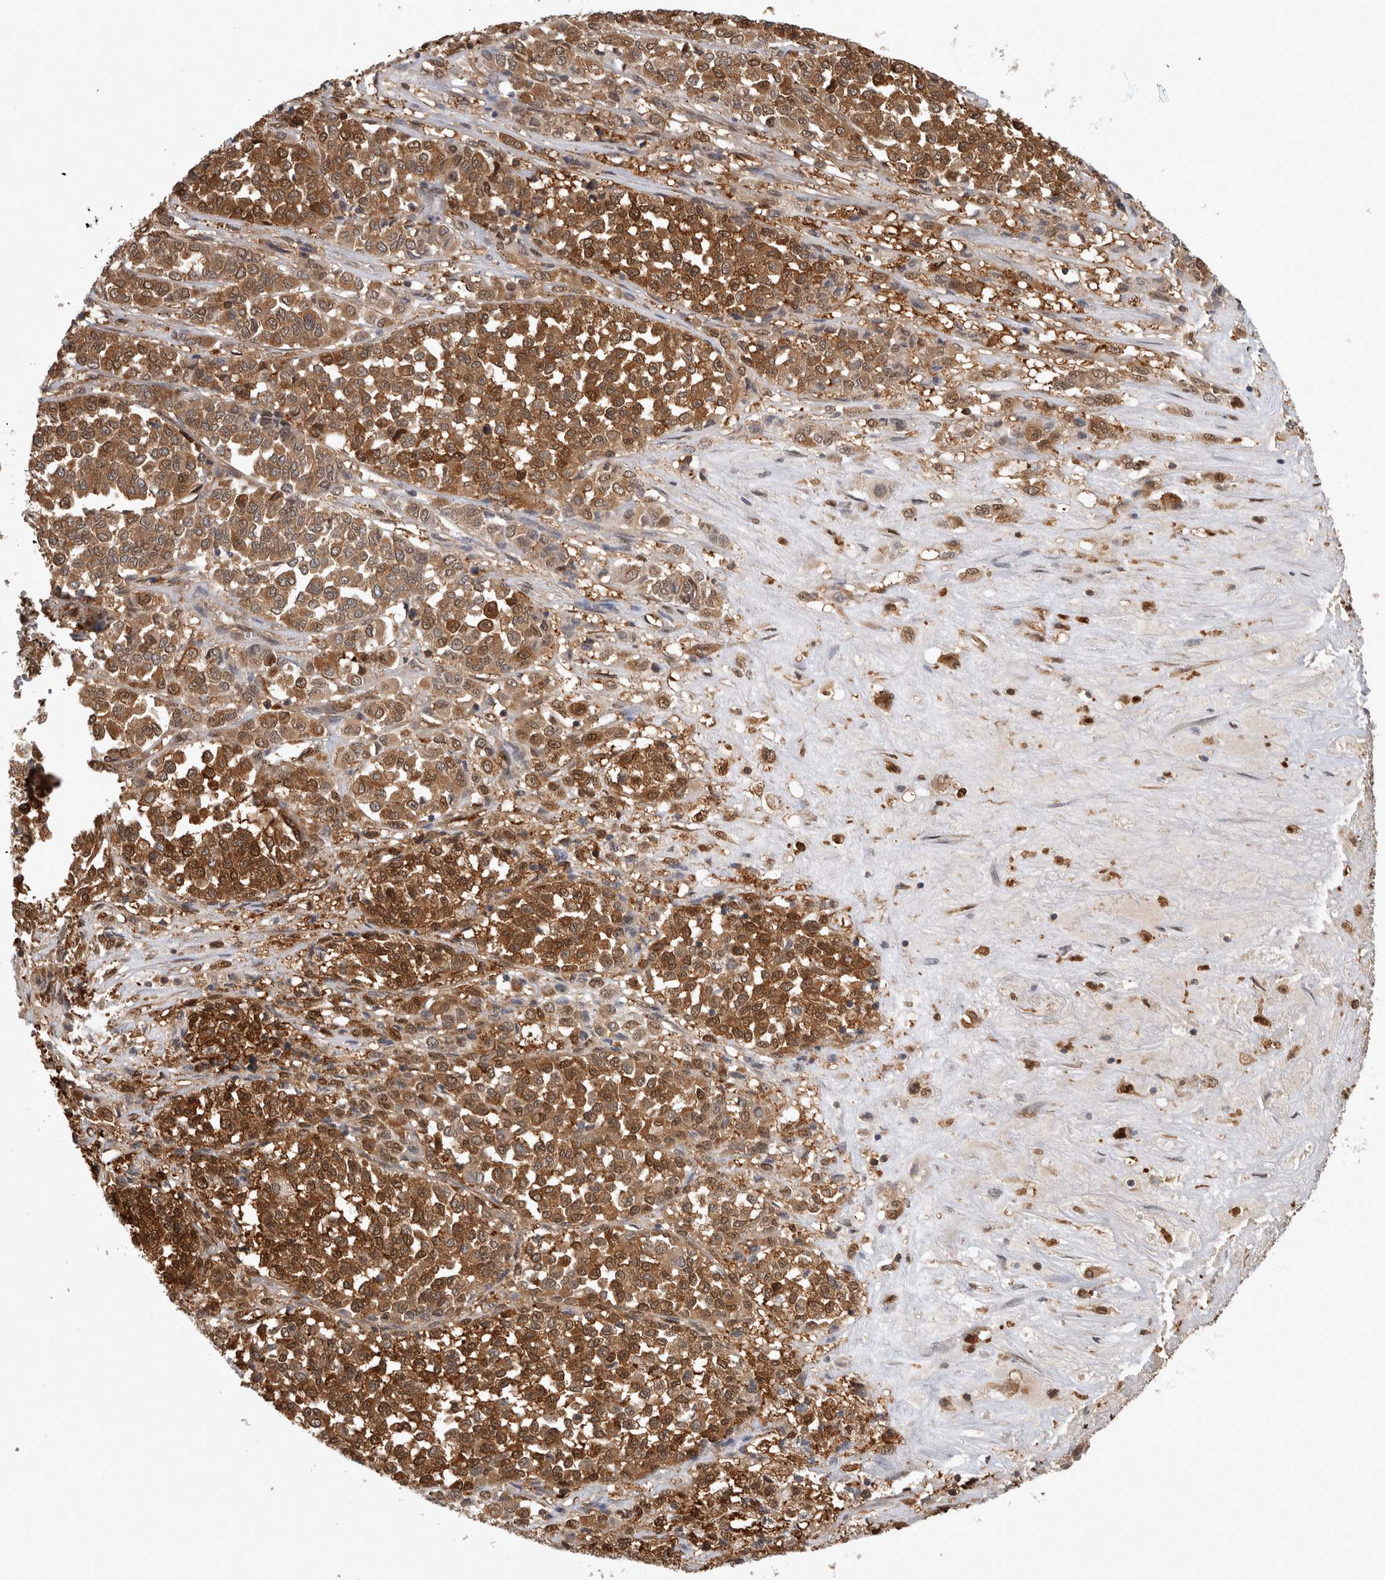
{"staining": {"intensity": "moderate", "quantity": ">75%", "location": "cytoplasmic/membranous,nuclear"}, "tissue": "melanoma", "cell_type": "Tumor cells", "image_type": "cancer", "snomed": [{"axis": "morphology", "description": "Malignant melanoma, Metastatic site"}, {"axis": "topography", "description": "Pancreas"}], "caption": "Immunohistochemical staining of human melanoma reveals medium levels of moderate cytoplasmic/membranous and nuclear expression in approximately >75% of tumor cells. (DAB (3,3'-diaminobenzidine) IHC, brown staining for protein, blue staining for nuclei).", "gene": "ASTN2", "patient": {"sex": "female", "age": 30}}